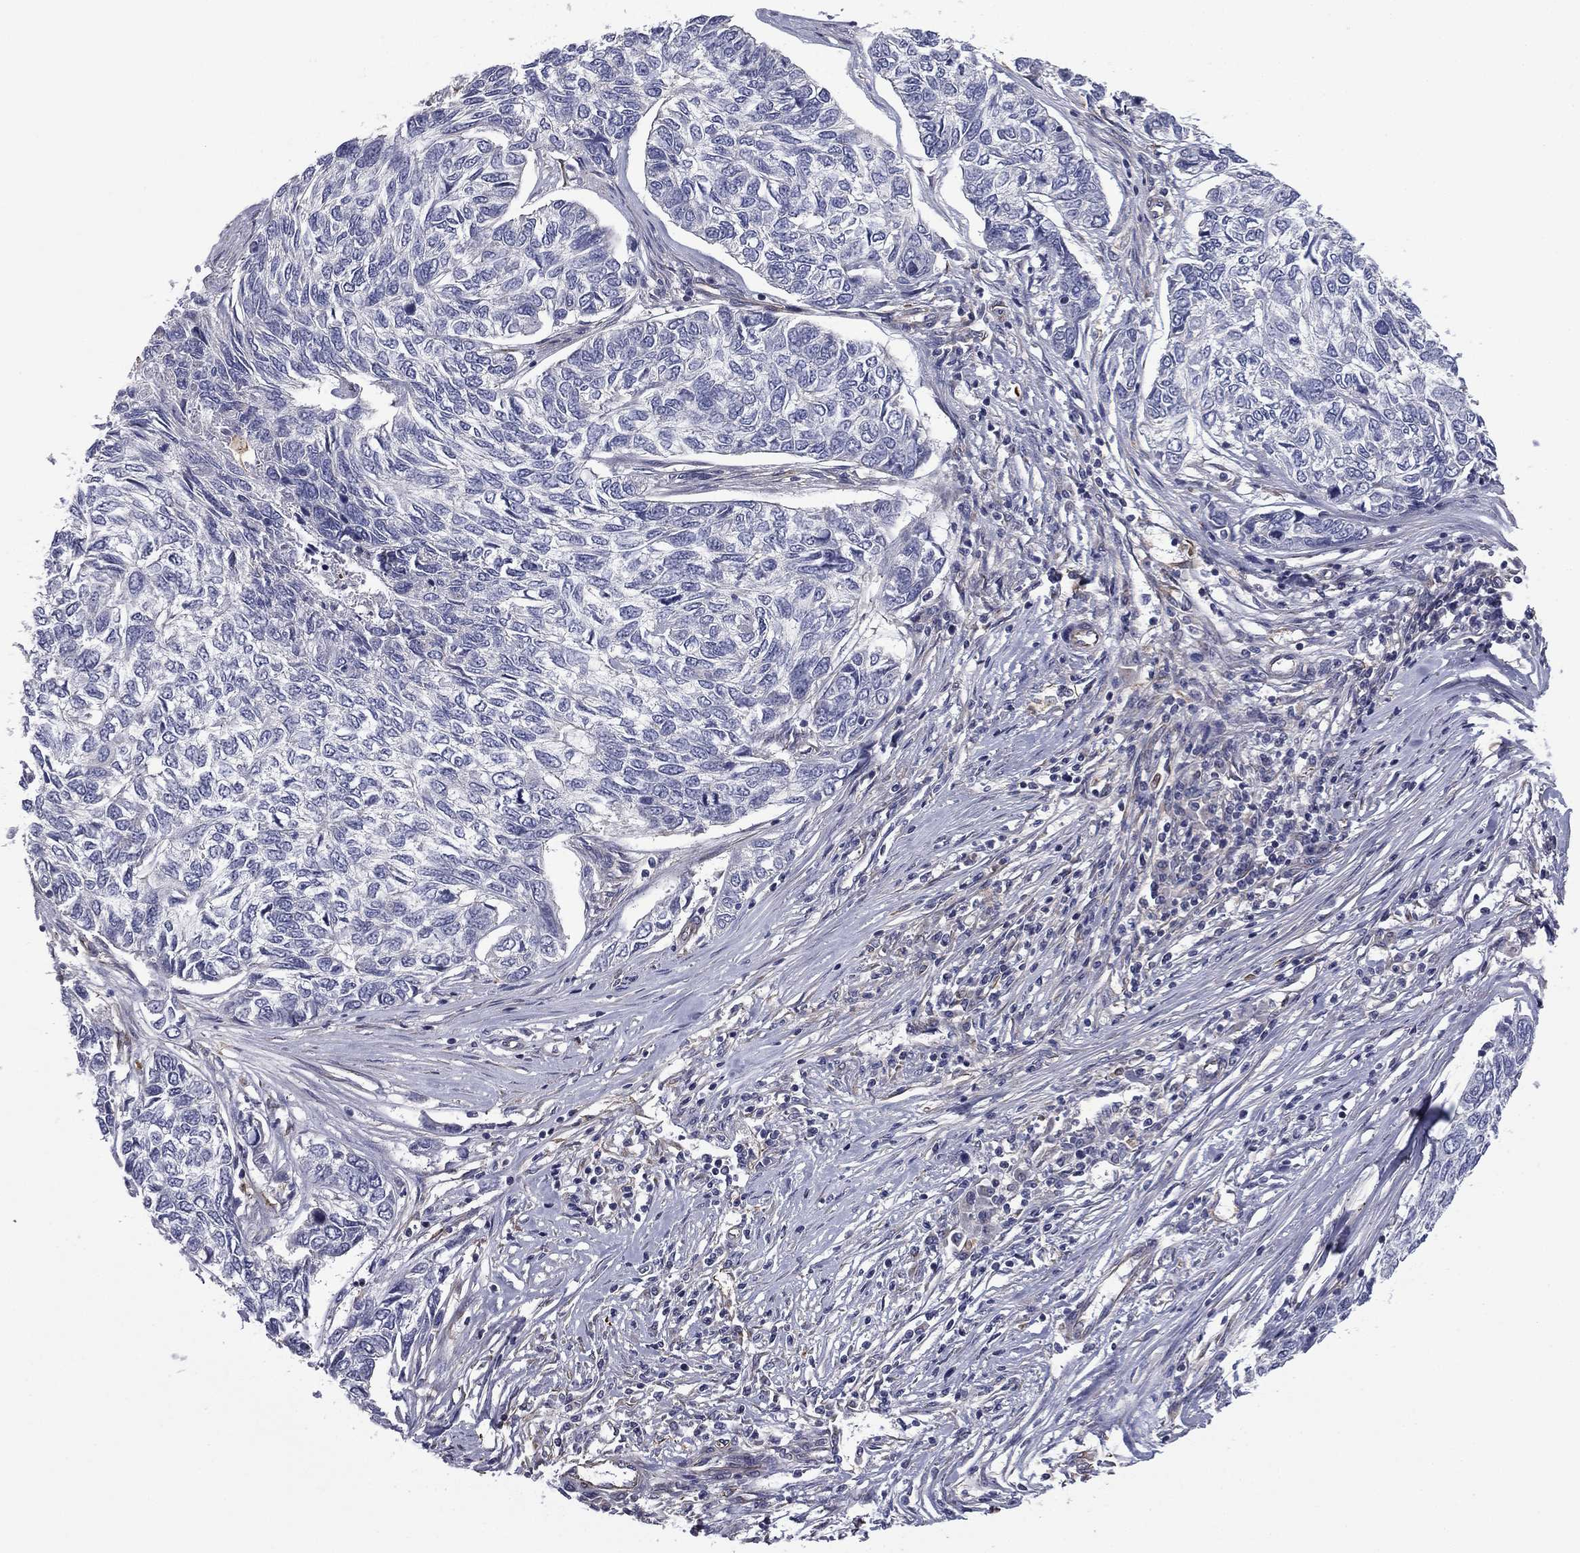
{"staining": {"intensity": "negative", "quantity": "none", "location": "none"}, "tissue": "skin cancer", "cell_type": "Tumor cells", "image_type": "cancer", "snomed": [{"axis": "morphology", "description": "Basal cell carcinoma"}, {"axis": "topography", "description": "Skin"}], "caption": "Immunohistochemical staining of basal cell carcinoma (skin) exhibits no significant expression in tumor cells. (Brightfield microscopy of DAB immunohistochemistry (IHC) at high magnification).", "gene": "SCUBE1", "patient": {"sex": "female", "age": 65}}